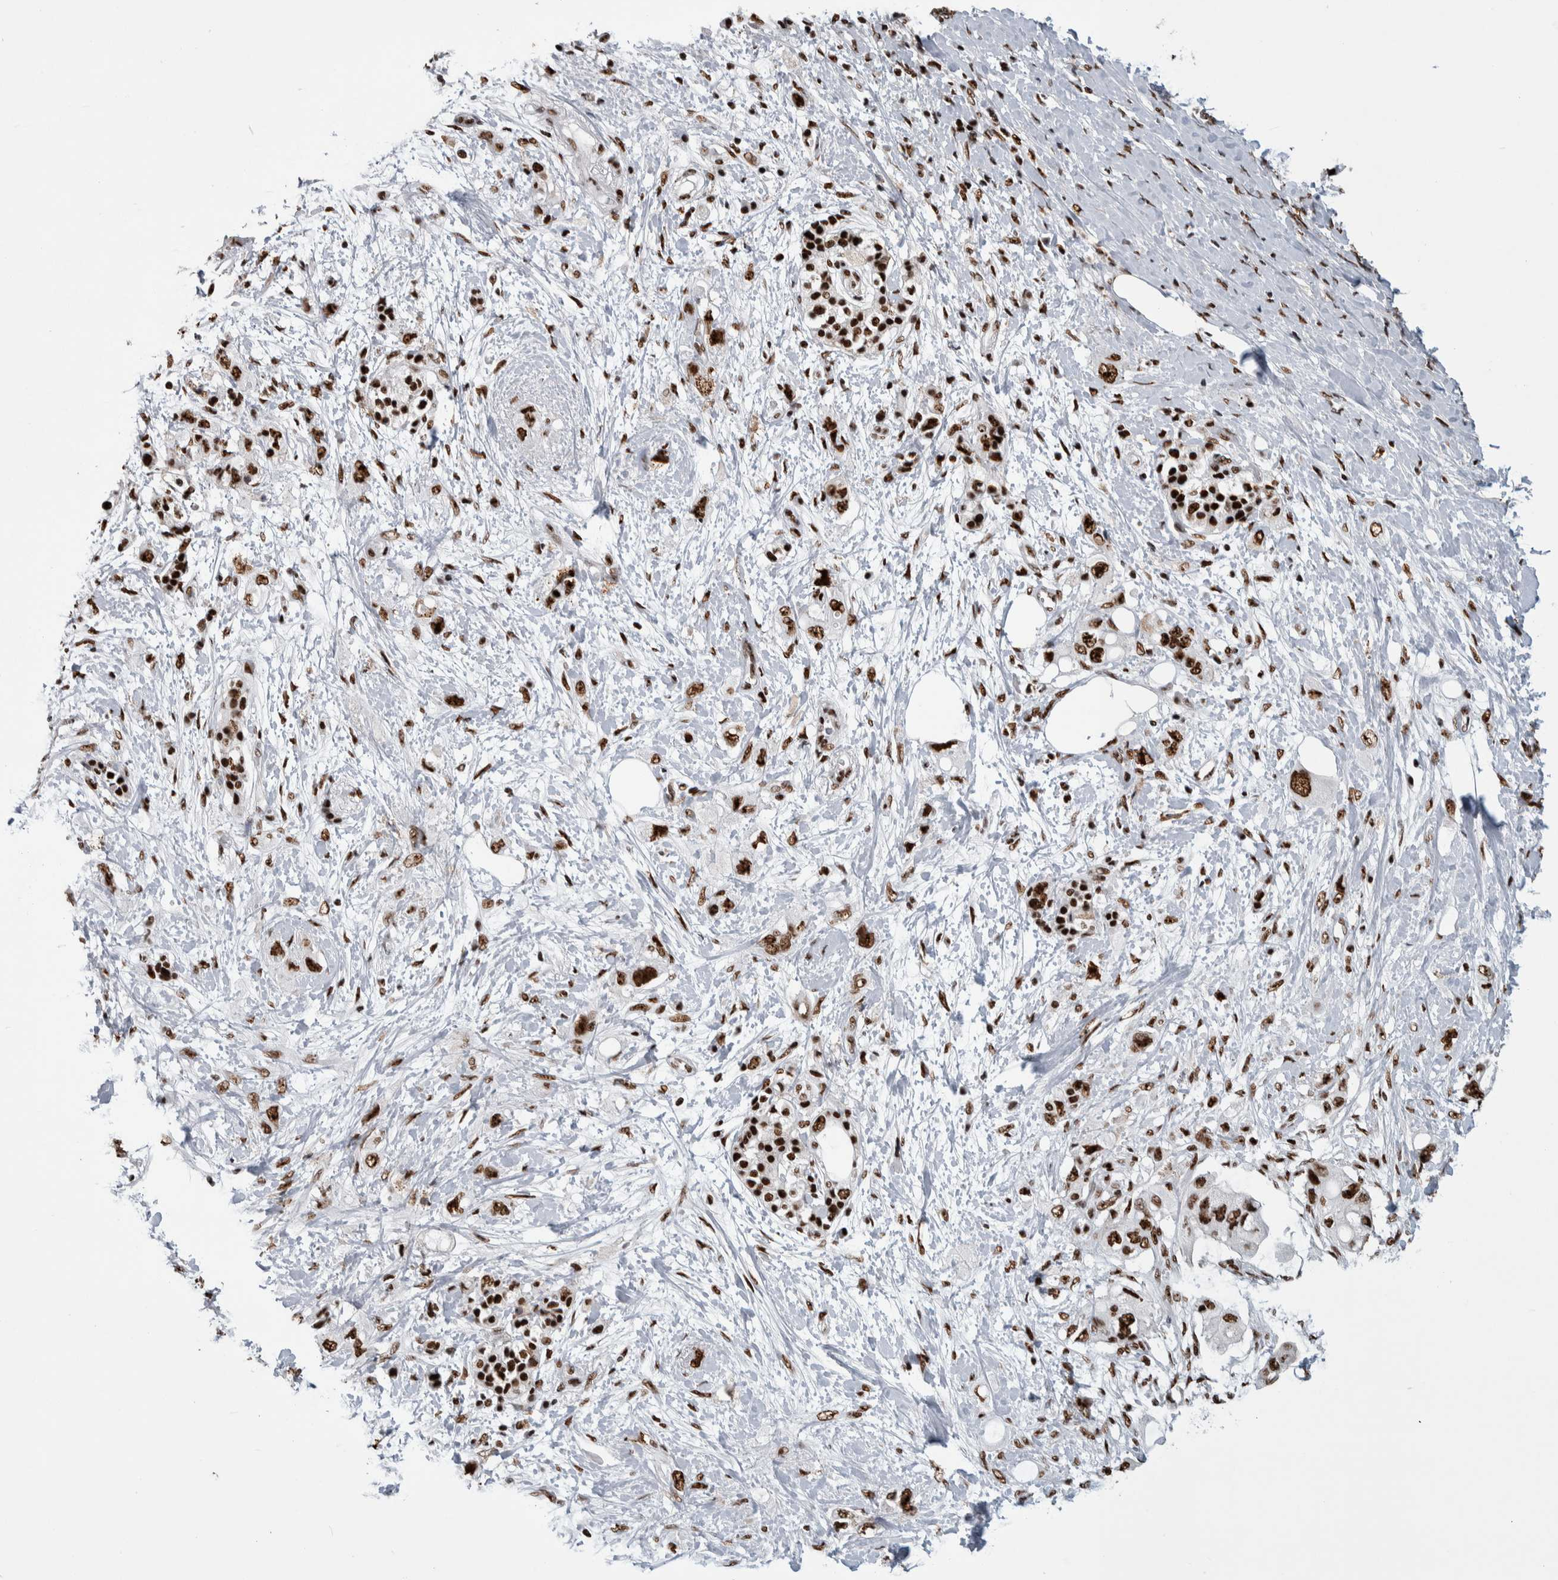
{"staining": {"intensity": "strong", "quantity": ">75%", "location": "nuclear"}, "tissue": "pancreatic cancer", "cell_type": "Tumor cells", "image_type": "cancer", "snomed": [{"axis": "morphology", "description": "Adenocarcinoma, NOS"}, {"axis": "topography", "description": "Pancreas"}], "caption": "Pancreatic cancer was stained to show a protein in brown. There is high levels of strong nuclear expression in approximately >75% of tumor cells. The staining was performed using DAB (3,3'-diaminobenzidine) to visualize the protein expression in brown, while the nuclei were stained in blue with hematoxylin (Magnification: 20x).", "gene": "NCL", "patient": {"sex": "female", "age": 56}}